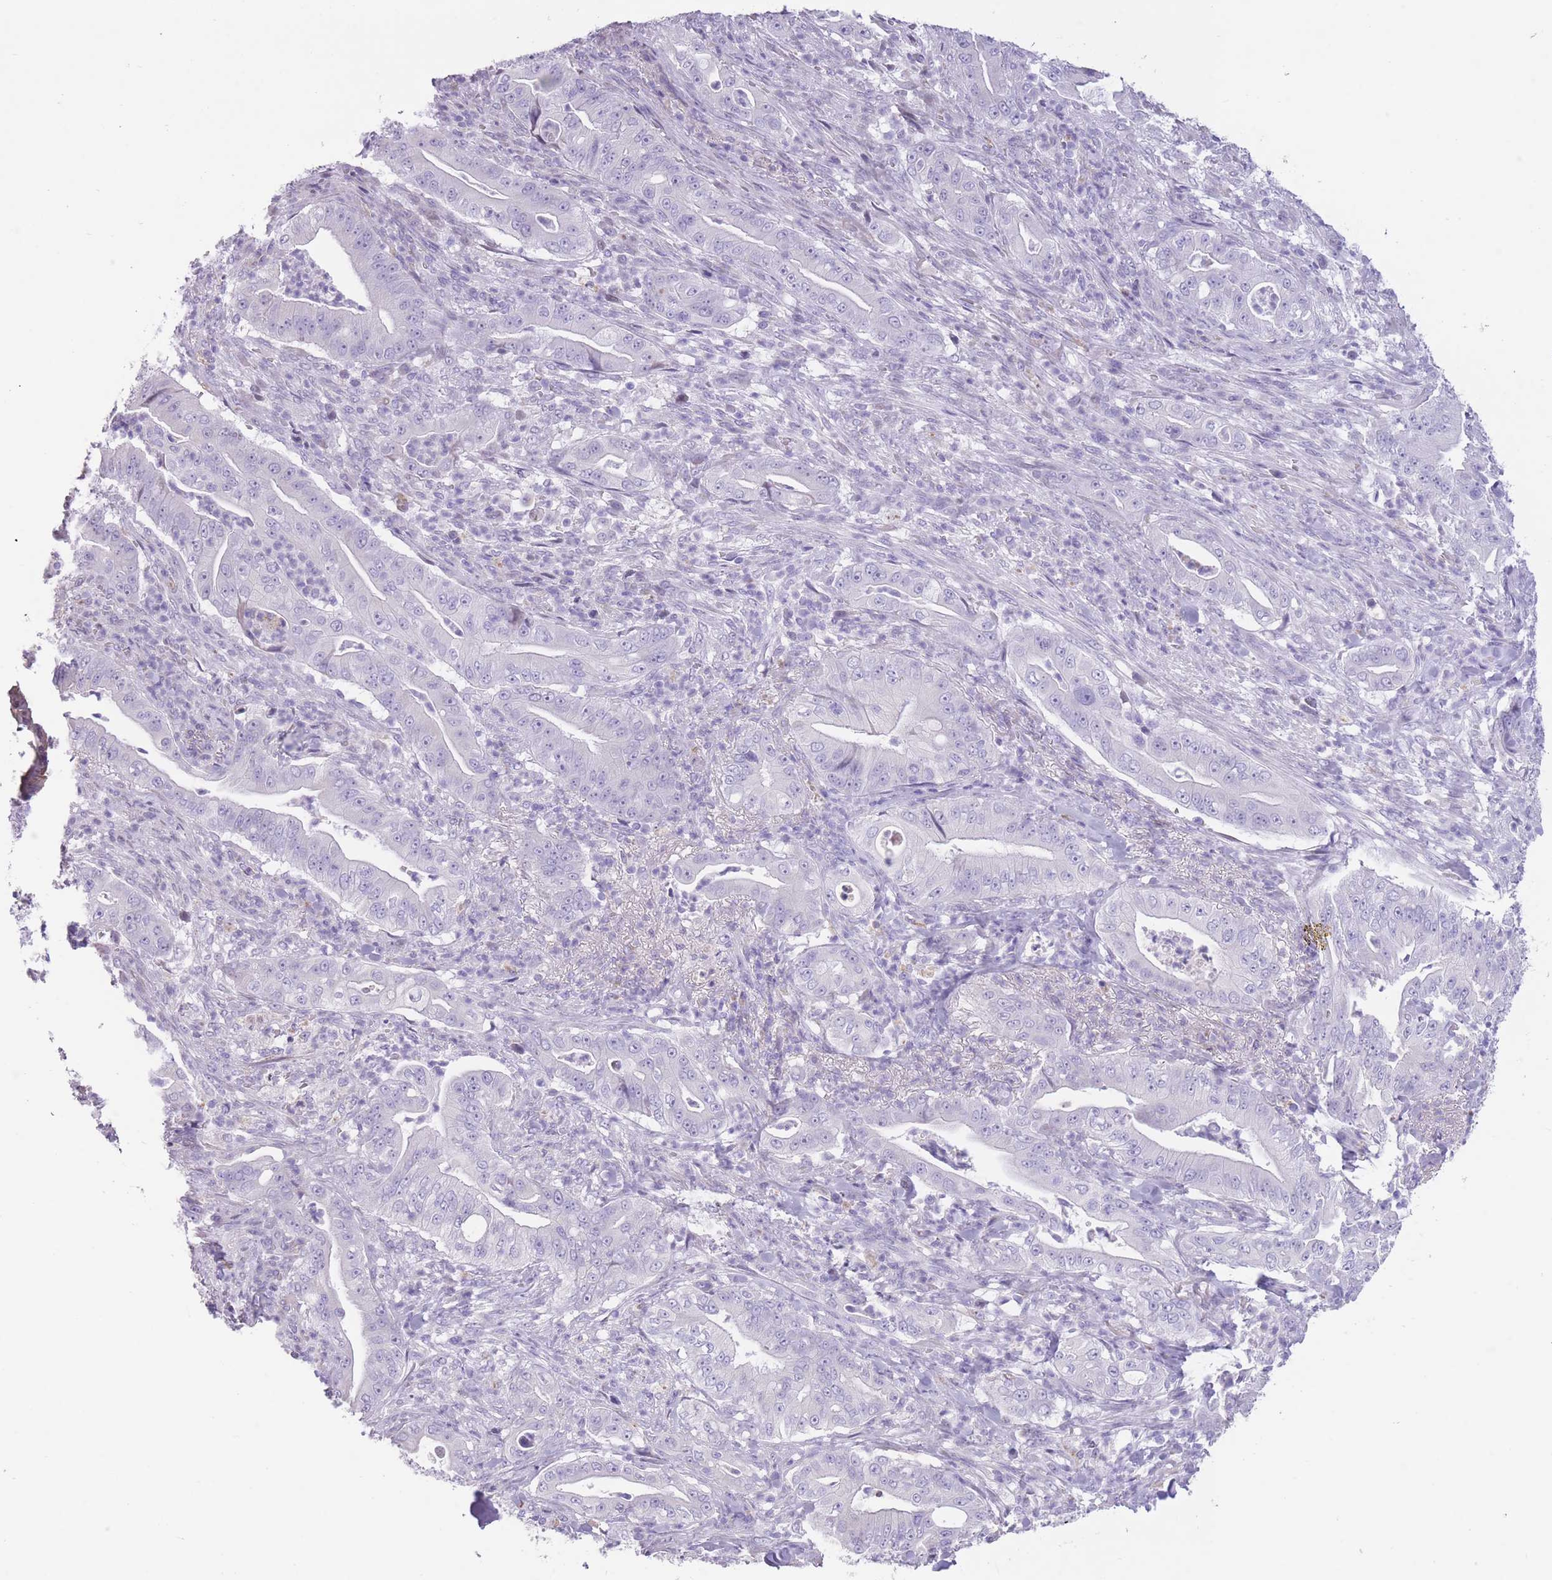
{"staining": {"intensity": "negative", "quantity": "none", "location": "none"}, "tissue": "pancreatic cancer", "cell_type": "Tumor cells", "image_type": "cancer", "snomed": [{"axis": "morphology", "description": "Adenocarcinoma, NOS"}, {"axis": "topography", "description": "Pancreas"}], "caption": "Human pancreatic cancer (adenocarcinoma) stained for a protein using immunohistochemistry (IHC) demonstrates no expression in tumor cells.", "gene": "WDR70", "patient": {"sex": "male", "age": 71}}